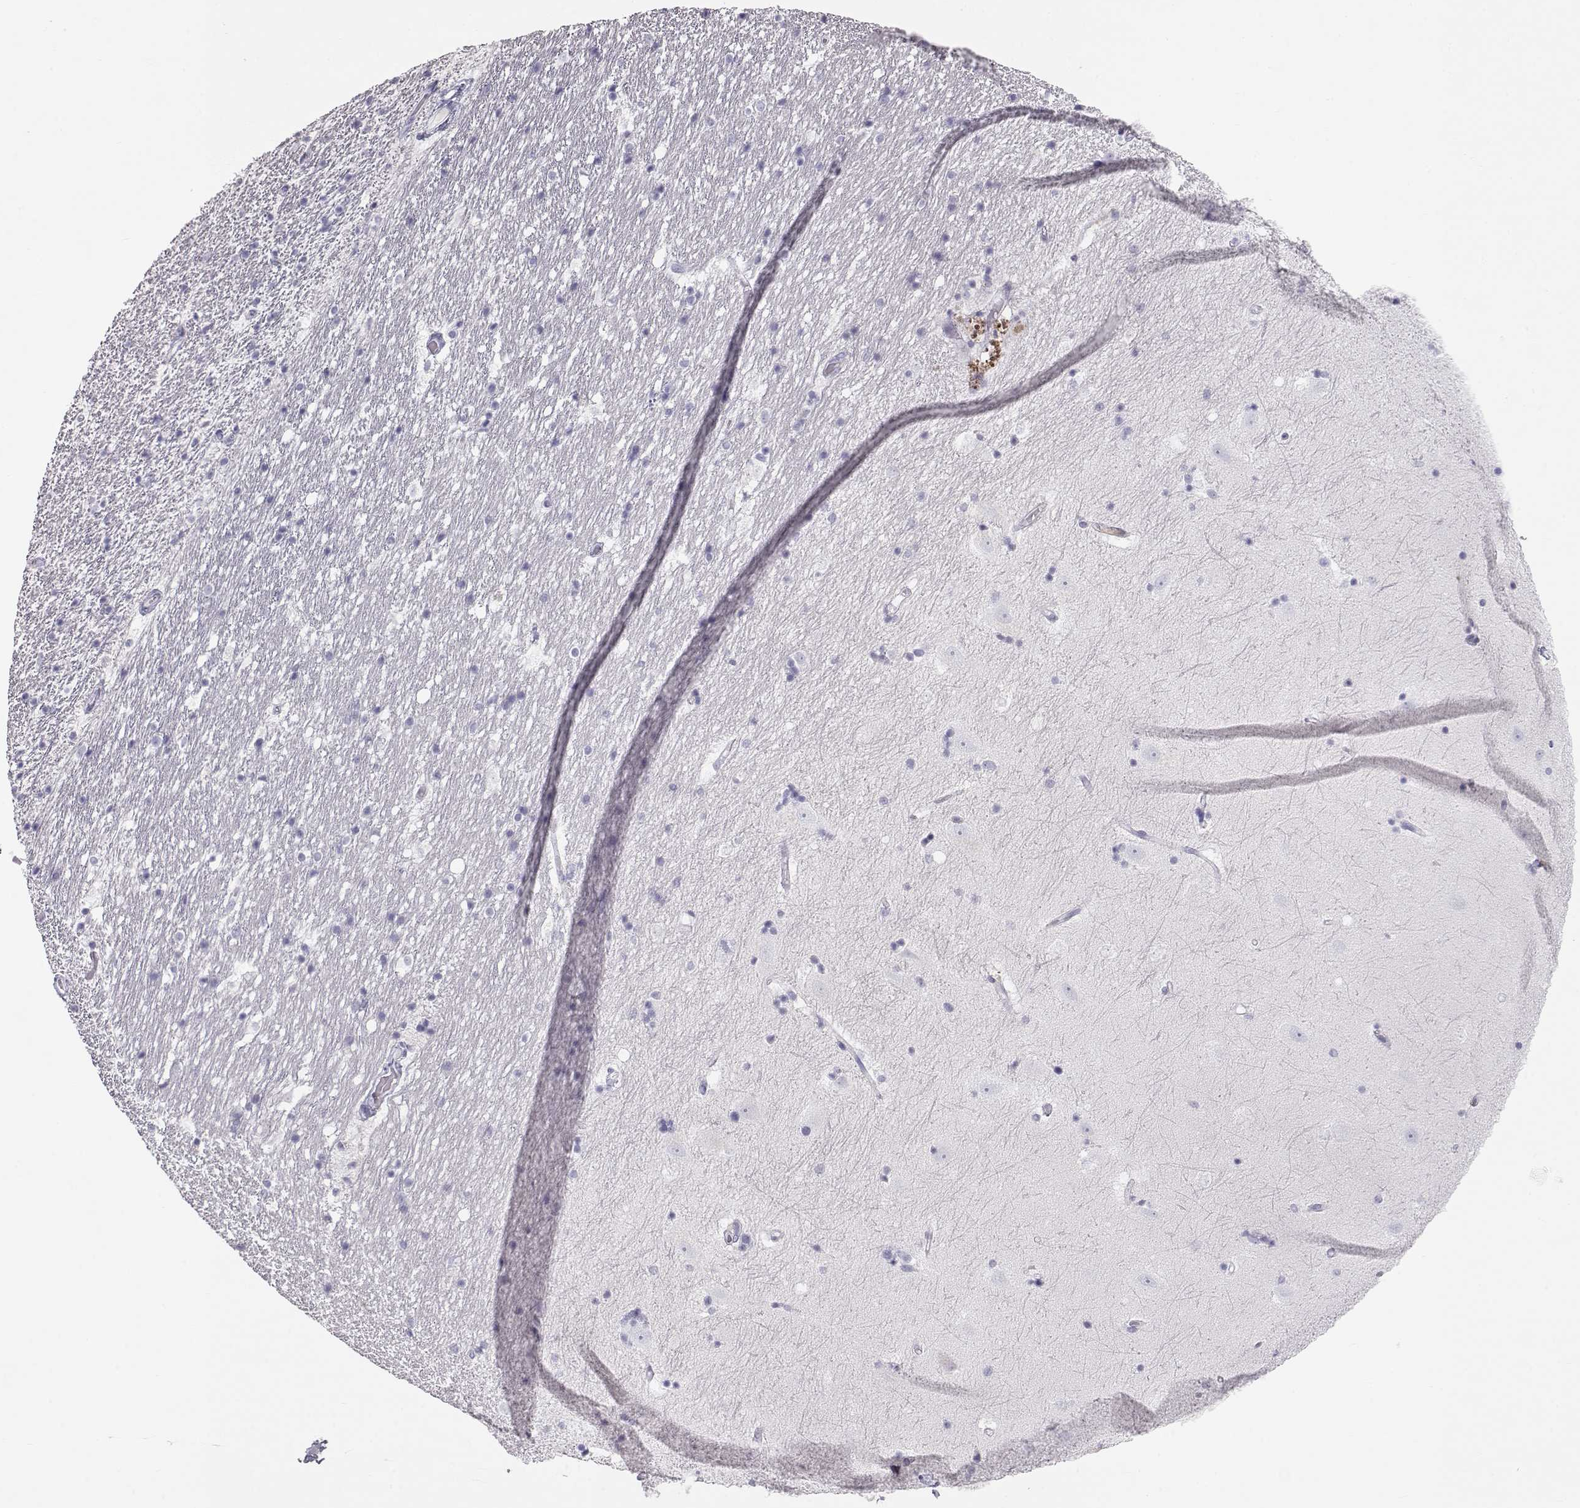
{"staining": {"intensity": "negative", "quantity": "none", "location": "none"}, "tissue": "hippocampus", "cell_type": "Glial cells", "image_type": "normal", "snomed": [{"axis": "morphology", "description": "Normal tissue, NOS"}, {"axis": "topography", "description": "Hippocampus"}], "caption": "Immunohistochemistry photomicrograph of unremarkable hippocampus: hippocampus stained with DAB (3,3'-diaminobenzidine) shows no significant protein positivity in glial cells. Brightfield microscopy of immunohistochemistry stained with DAB (brown) and hematoxylin (blue), captured at high magnification.", "gene": "MIP", "patient": {"sex": "male", "age": 49}}